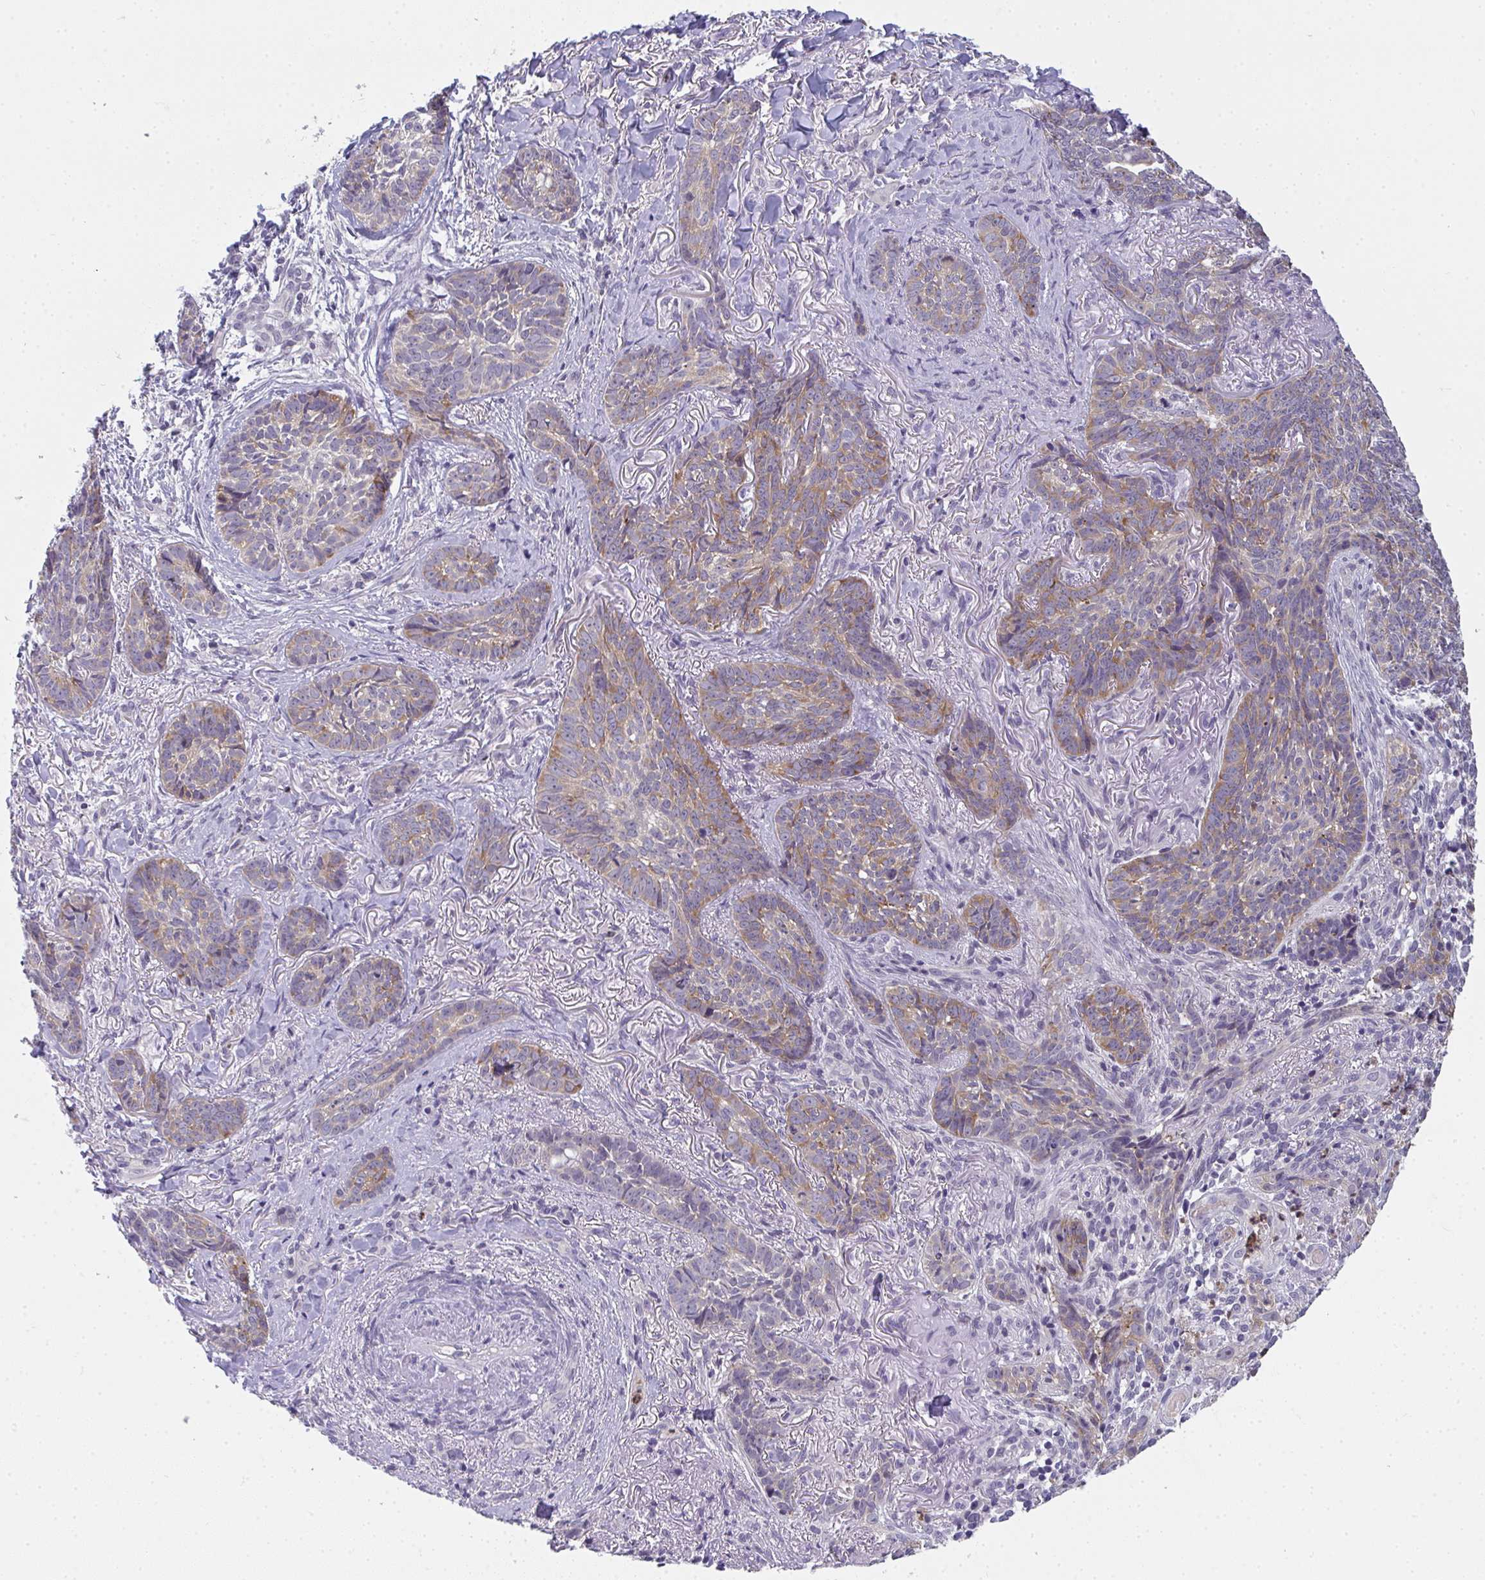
{"staining": {"intensity": "moderate", "quantity": ">75%", "location": "cytoplasmic/membranous"}, "tissue": "skin cancer", "cell_type": "Tumor cells", "image_type": "cancer", "snomed": [{"axis": "morphology", "description": "Basal cell carcinoma"}, {"axis": "topography", "description": "Skin"}, {"axis": "topography", "description": "Skin of face"}], "caption": "Skin cancer was stained to show a protein in brown. There is medium levels of moderate cytoplasmic/membranous positivity in approximately >75% of tumor cells. (IHC, brightfield microscopy, high magnification).", "gene": "RIOK1", "patient": {"sex": "male", "age": 88}}